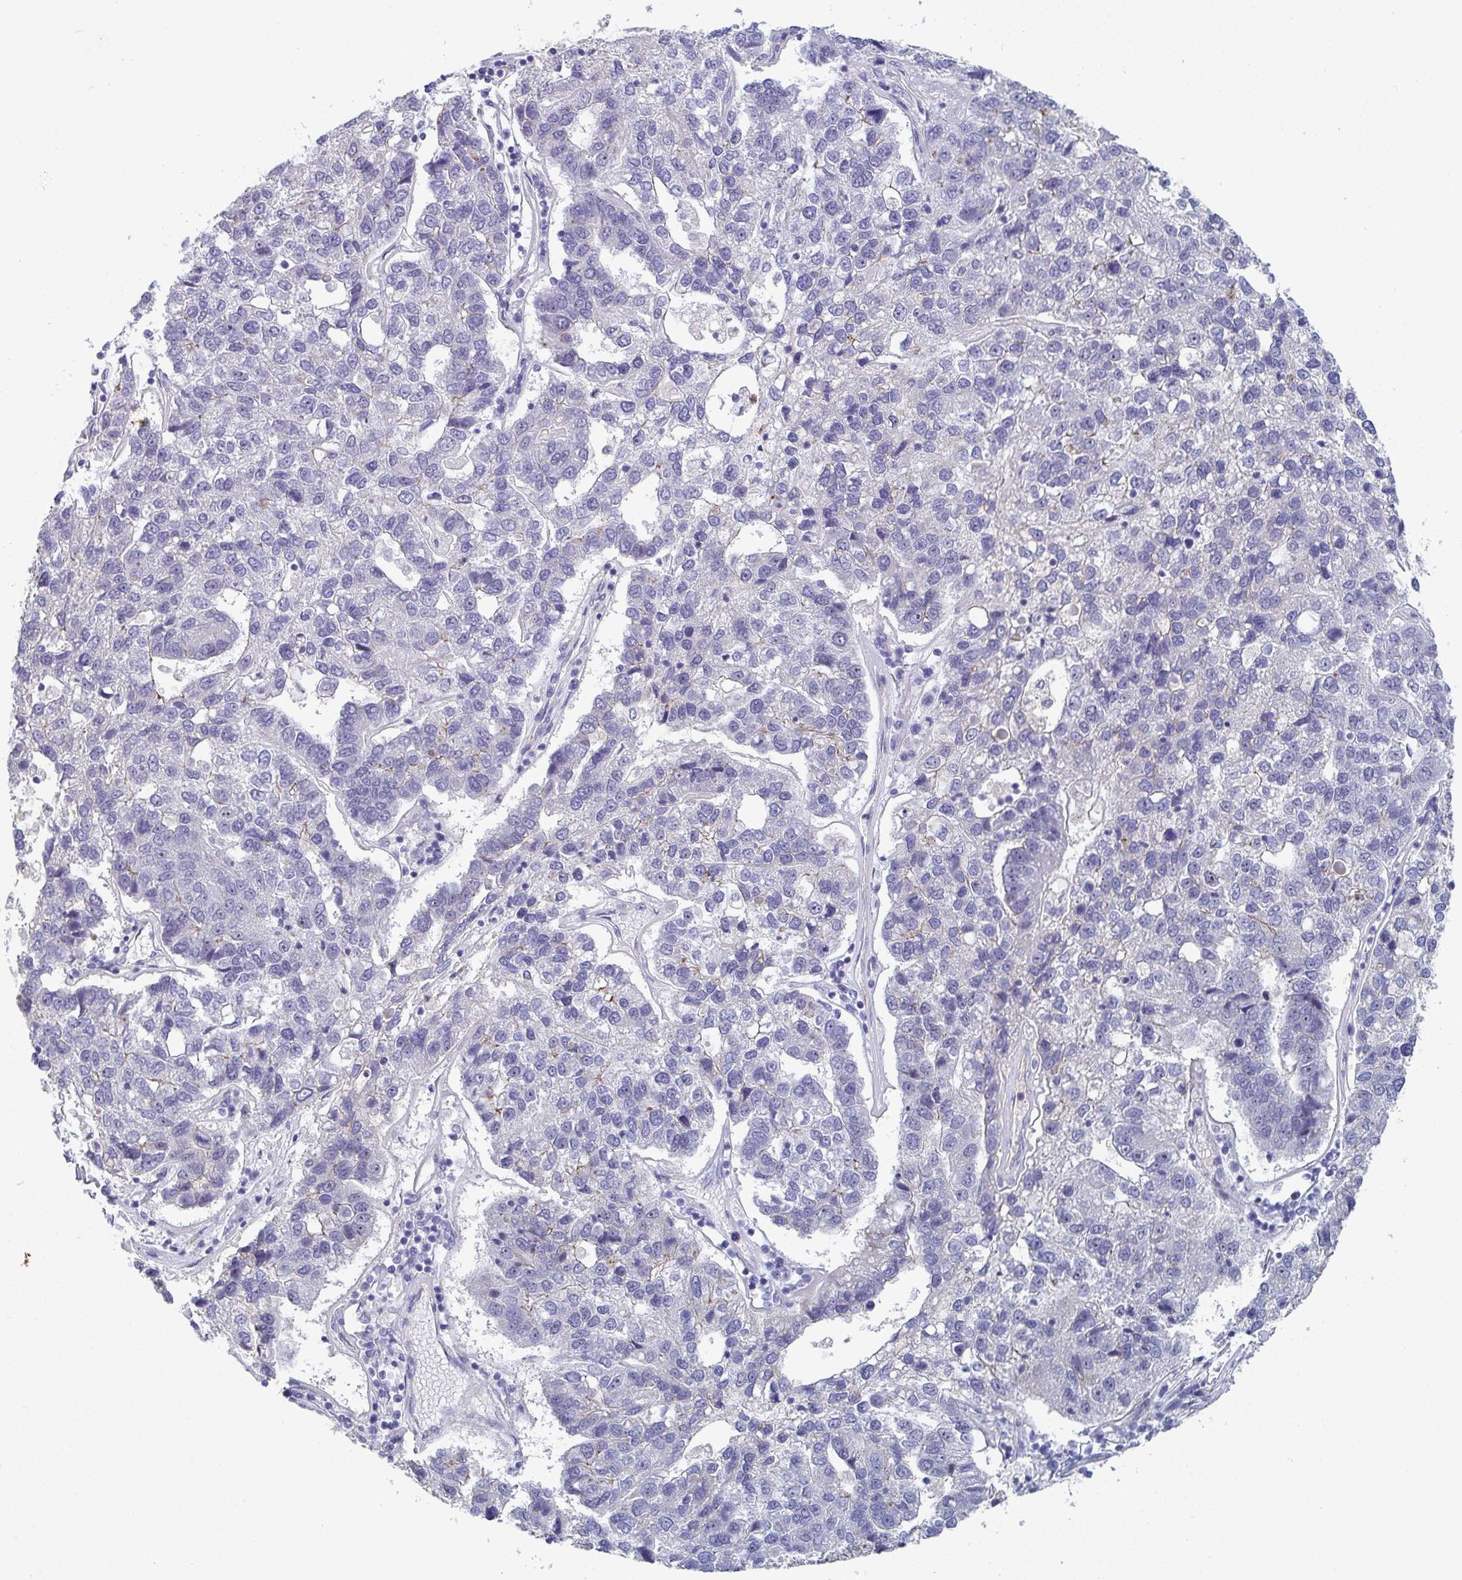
{"staining": {"intensity": "negative", "quantity": "none", "location": "none"}, "tissue": "pancreatic cancer", "cell_type": "Tumor cells", "image_type": "cancer", "snomed": [{"axis": "morphology", "description": "Adenocarcinoma, NOS"}, {"axis": "topography", "description": "Pancreas"}], "caption": "The micrograph shows no significant staining in tumor cells of pancreatic cancer (adenocarcinoma). (DAB IHC, high magnification).", "gene": "ST14", "patient": {"sex": "female", "age": 61}}